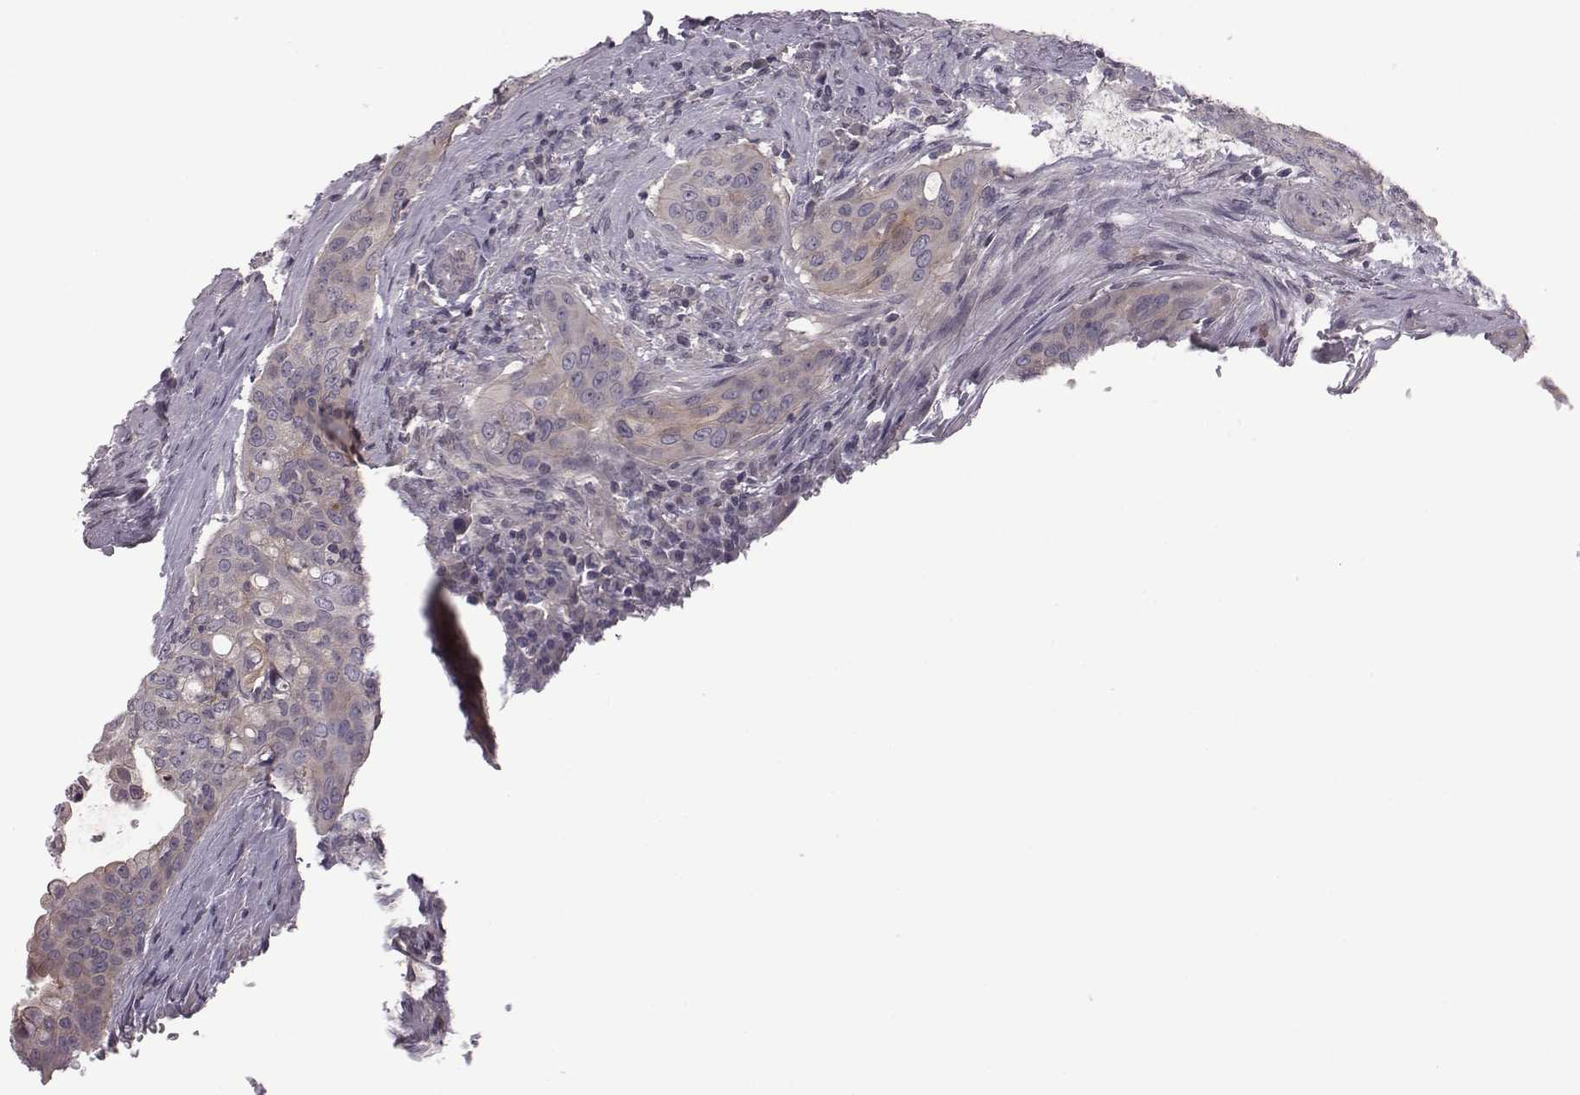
{"staining": {"intensity": "weak", "quantity": "<25%", "location": "cytoplasmic/membranous"}, "tissue": "urothelial cancer", "cell_type": "Tumor cells", "image_type": "cancer", "snomed": [{"axis": "morphology", "description": "Urothelial carcinoma, High grade"}, {"axis": "topography", "description": "Urinary bladder"}], "caption": "There is no significant positivity in tumor cells of urothelial carcinoma (high-grade). (DAB immunohistochemistry (IHC), high magnification).", "gene": "BICDL1", "patient": {"sex": "male", "age": 82}}